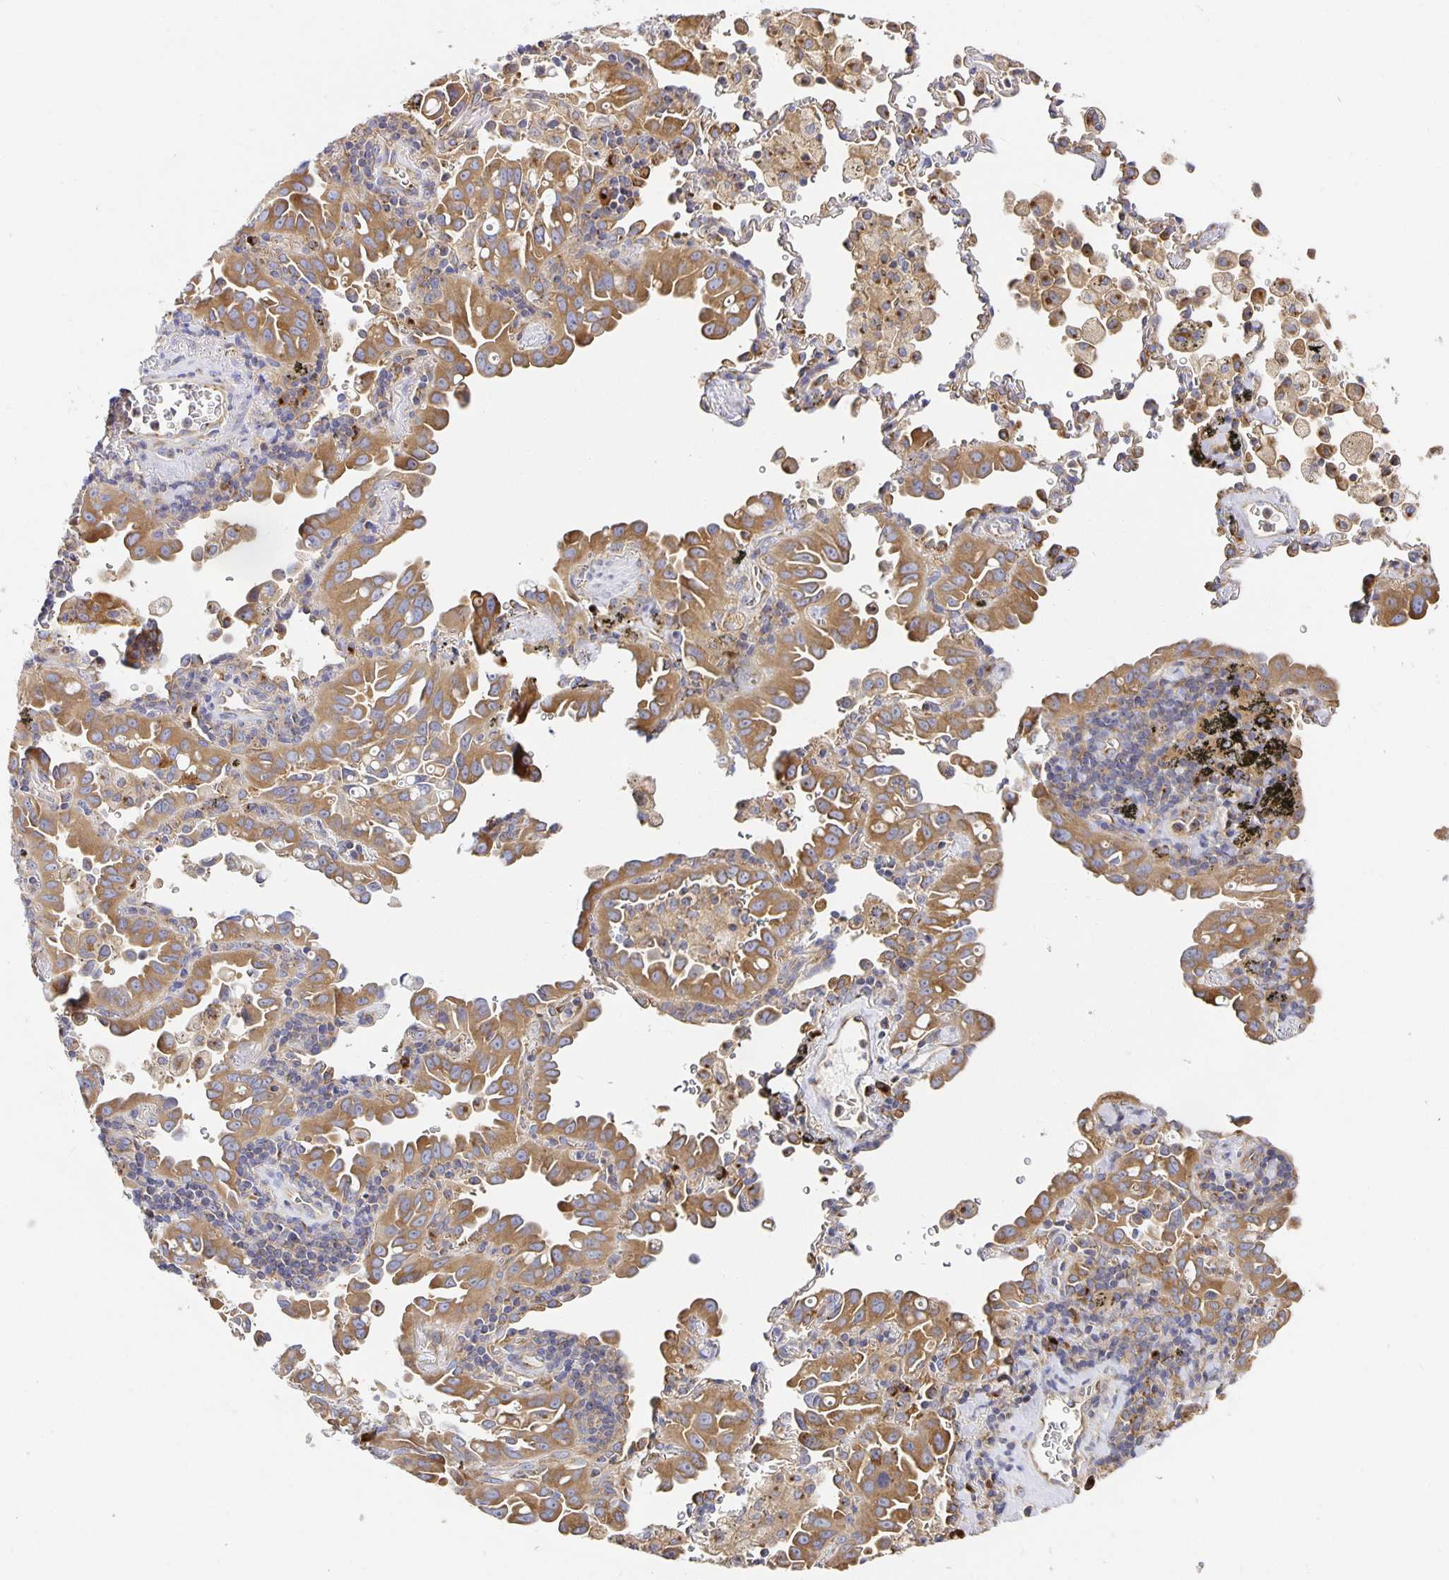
{"staining": {"intensity": "moderate", "quantity": ">75%", "location": "cytoplasmic/membranous"}, "tissue": "lung cancer", "cell_type": "Tumor cells", "image_type": "cancer", "snomed": [{"axis": "morphology", "description": "Adenocarcinoma, NOS"}, {"axis": "topography", "description": "Lung"}], "caption": "Tumor cells exhibit medium levels of moderate cytoplasmic/membranous positivity in about >75% of cells in human lung cancer.", "gene": "USO1", "patient": {"sex": "male", "age": 68}}